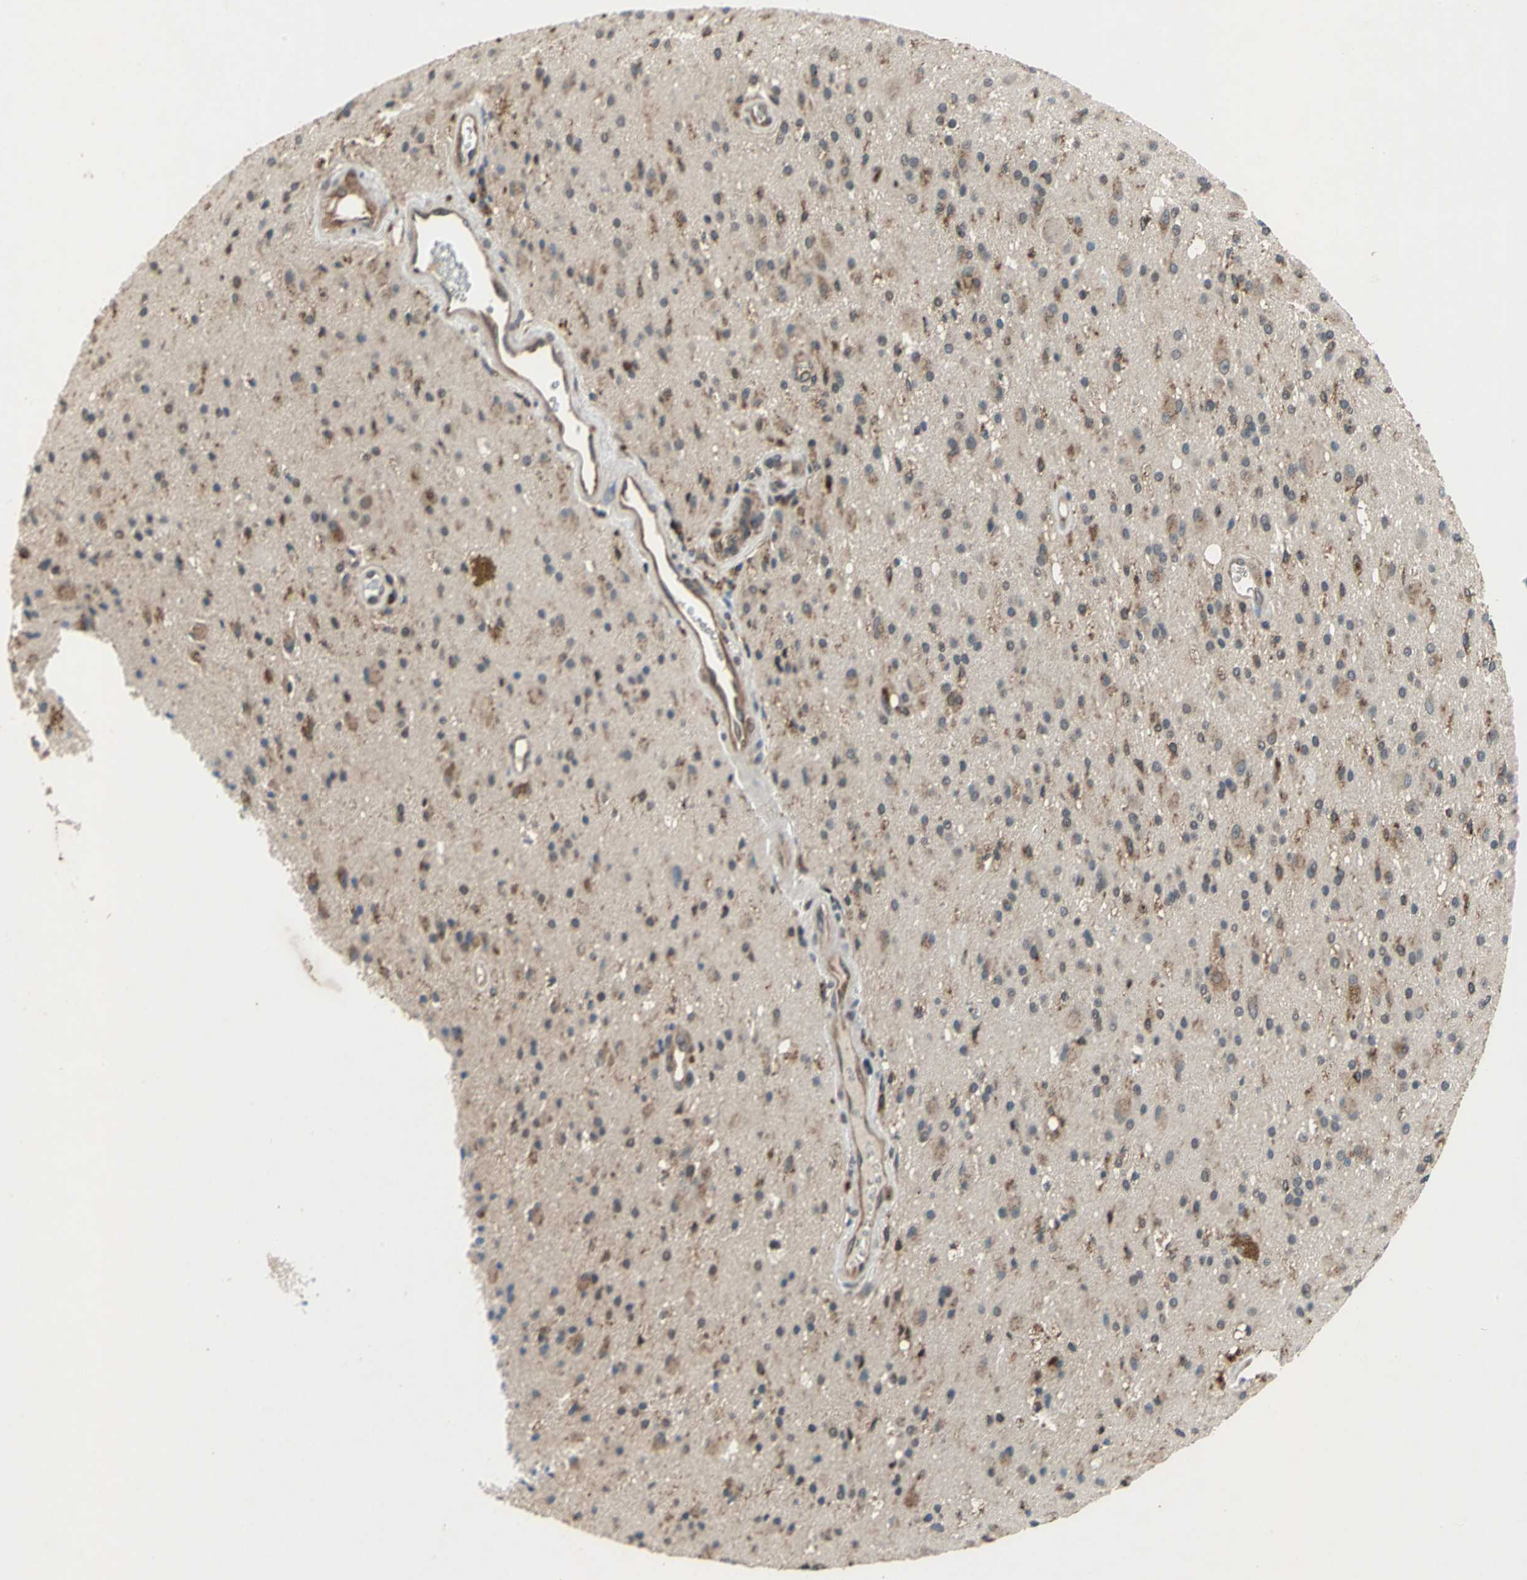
{"staining": {"intensity": "moderate", "quantity": ">75%", "location": "cytoplasmic/membranous"}, "tissue": "glioma", "cell_type": "Tumor cells", "image_type": "cancer", "snomed": [{"axis": "morphology", "description": "Glioma, malignant, Low grade"}, {"axis": "topography", "description": "Brain"}], "caption": "Brown immunohistochemical staining in human low-grade glioma (malignant) exhibits moderate cytoplasmic/membranous expression in approximately >75% of tumor cells. Immunohistochemistry stains the protein in brown and the nuclei are stained blue.", "gene": "NFKBIE", "patient": {"sex": "male", "age": 58}}